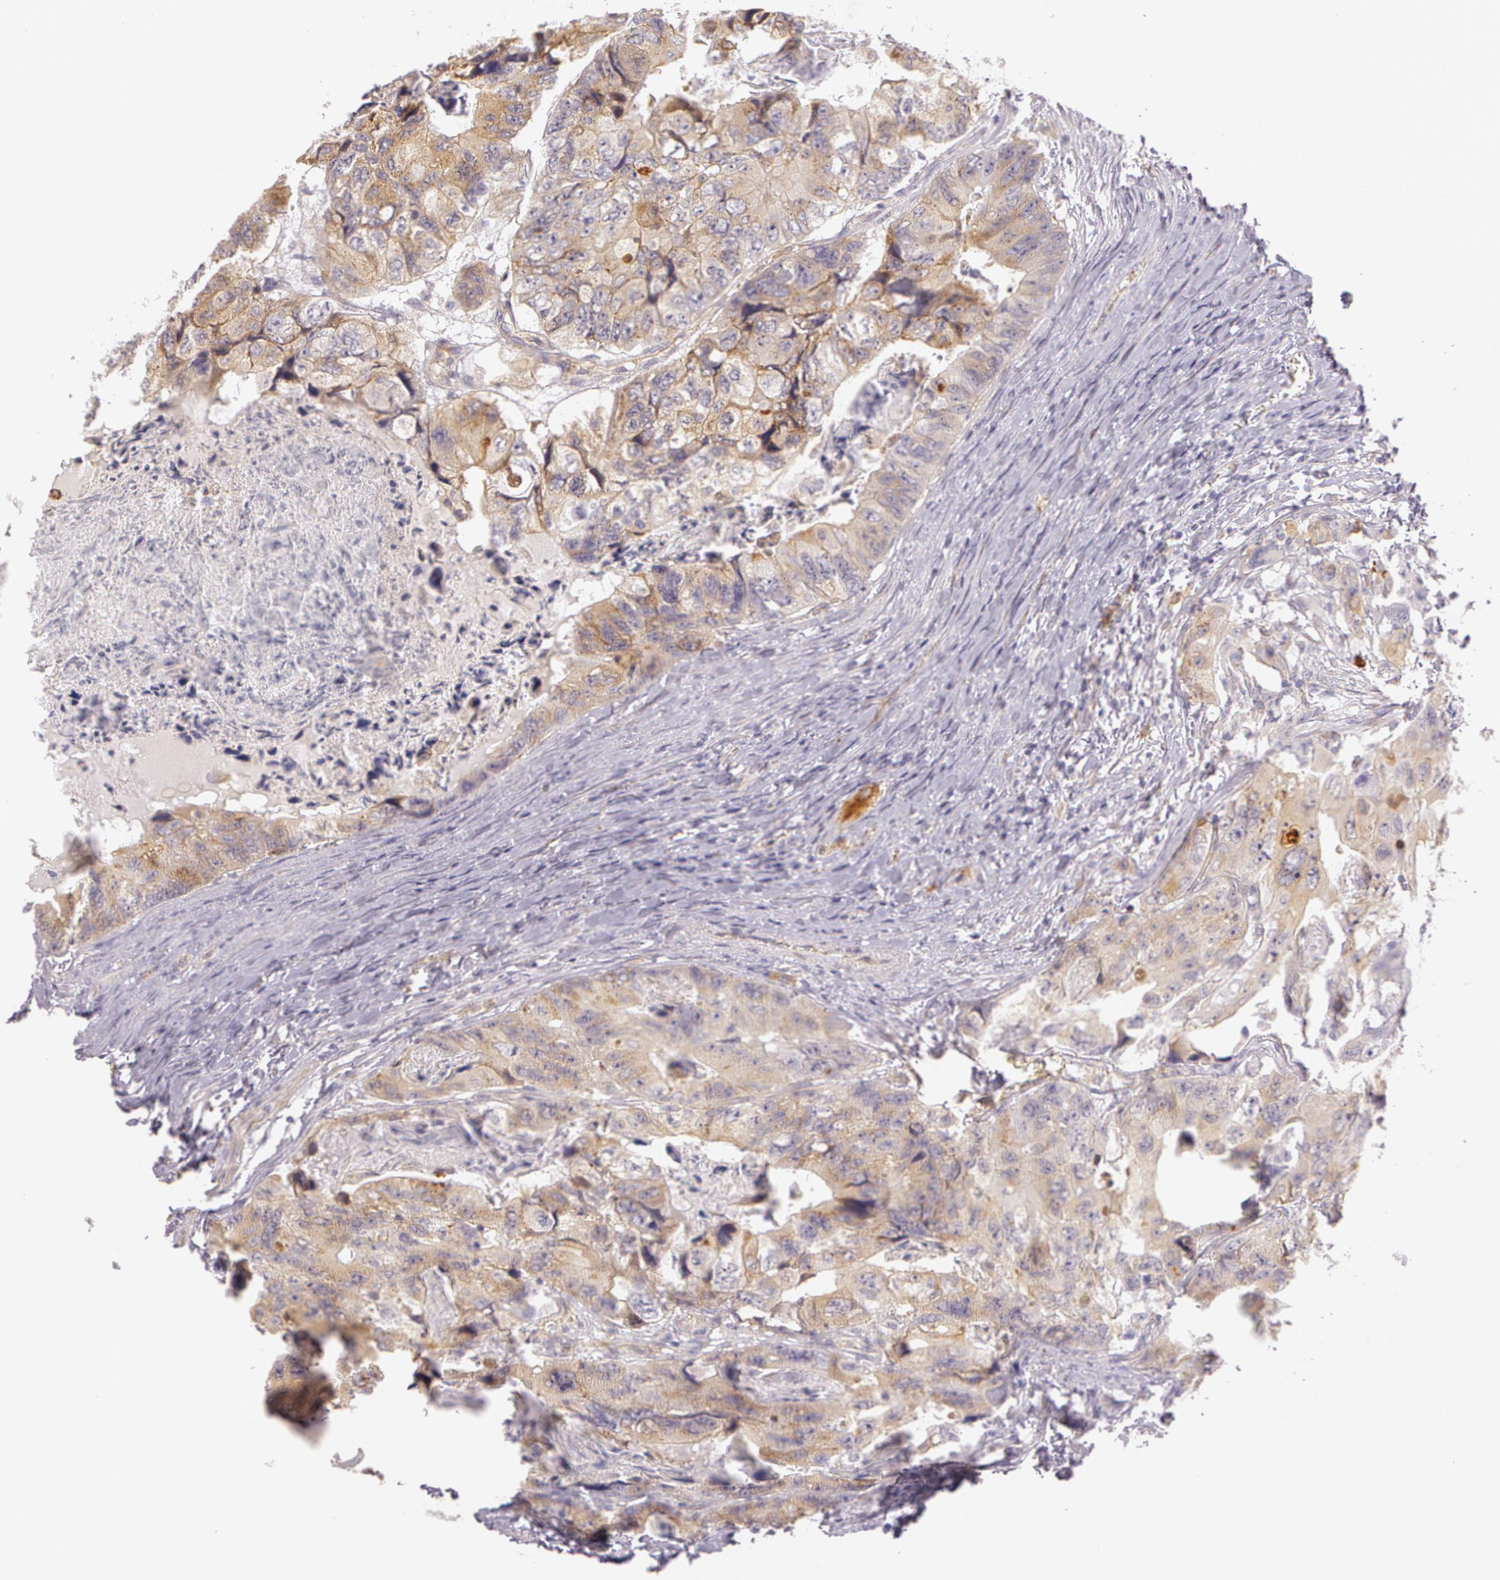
{"staining": {"intensity": "moderate", "quantity": ">75%", "location": "cytoplasmic/membranous"}, "tissue": "colorectal cancer", "cell_type": "Tumor cells", "image_type": "cancer", "snomed": [{"axis": "morphology", "description": "Adenocarcinoma, NOS"}, {"axis": "topography", "description": "Rectum"}], "caption": "Protein staining of colorectal adenocarcinoma tissue shows moderate cytoplasmic/membranous positivity in about >75% of tumor cells. (DAB = brown stain, brightfield microscopy at high magnification).", "gene": "APP", "patient": {"sex": "female", "age": 82}}